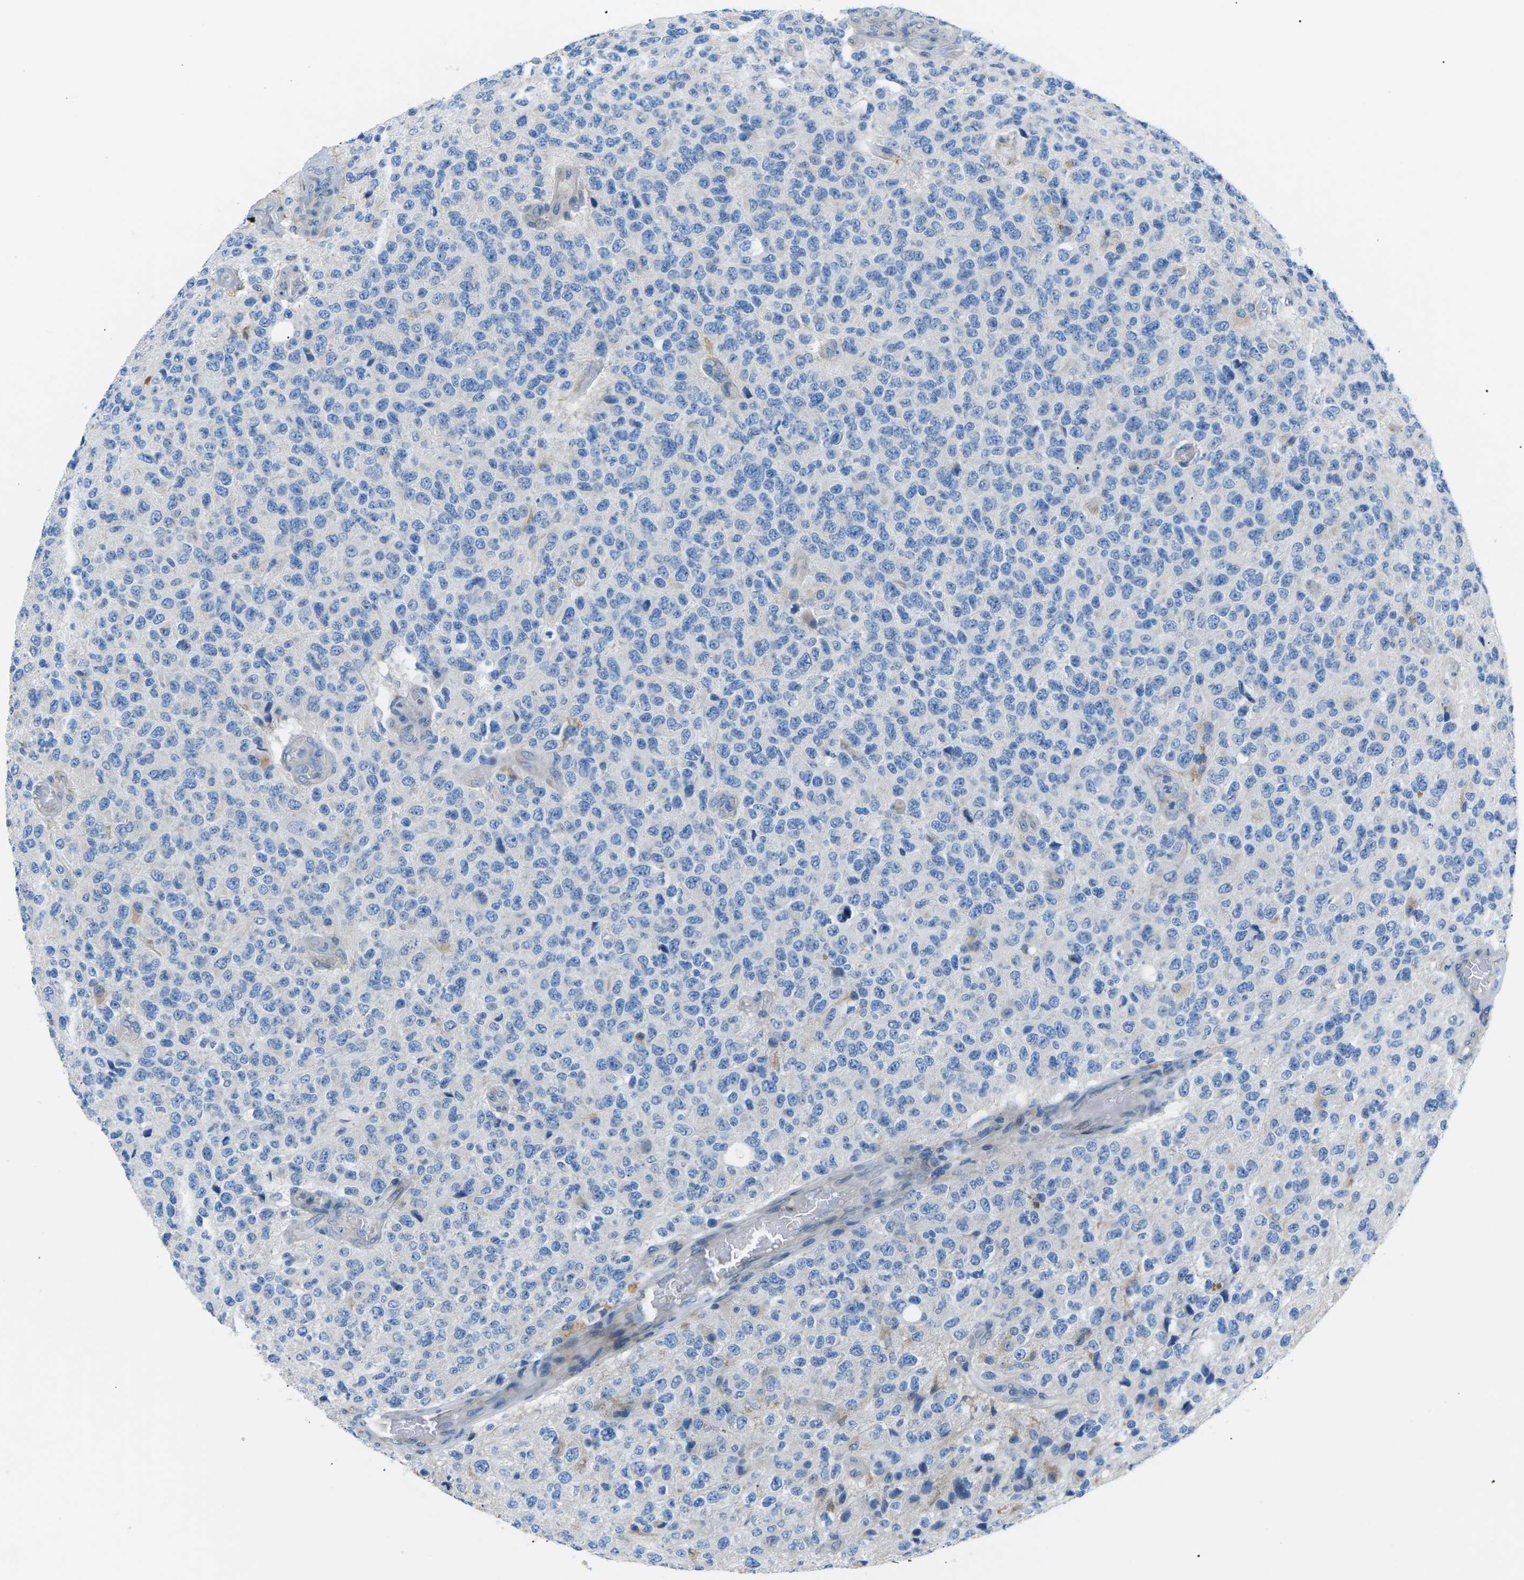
{"staining": {"intensity": "negative", "quantity": "none", "location": "none"}, "tissue": "glioma", "cell_type": "Tumor cells", "image_type": "cancer", "snomed": [{"axis": "morphology", "description": "Glioma, malignant, High grade"}, {"axis": "topography", "description": "pancreas cauda"}], "caption": "This photomicrograph is of malignant glioma (high-grade) stained with IHC to label a protein in brown with the nuclei are counter-stained blue. There is no expression in tumor cells.", "gene": "ZDHHC24", "patient": {"sex": "male", "age": 60}}